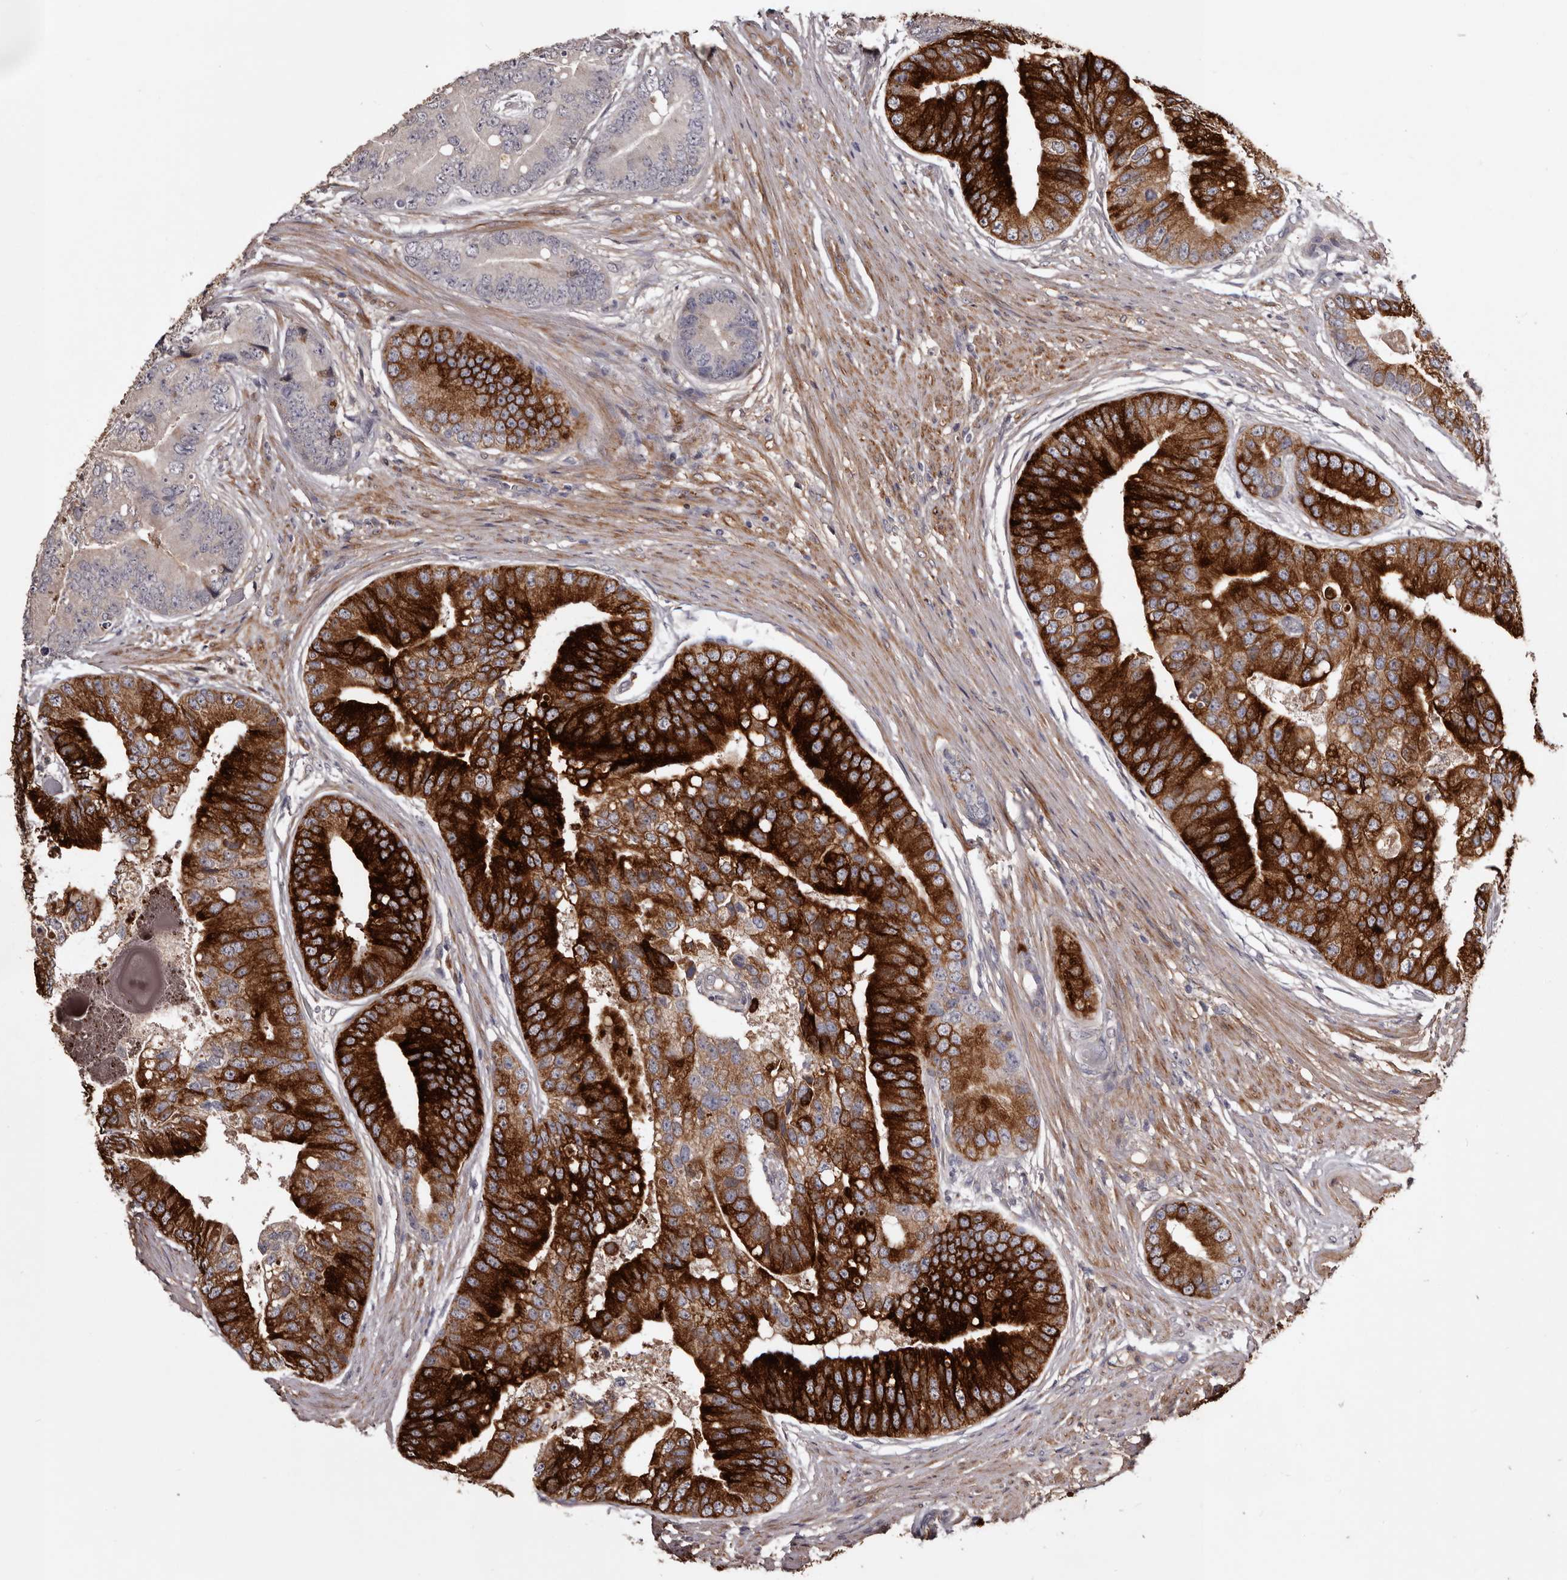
{"staining": {"intensity": "strong", "quantity": "25%-75%", "location": "cytoplasmic/membranous"}, "tissue": "prostate cancer", "cell_type": "Tumor cells", "image_type": "cancer", "snomed": [{"axis": "morphology", "description": "Adenocarcinoma, High grade"}, {"axis": "topography", "description": "Prostate"}], "caption": "Immunohistochemistry of human prostate high-grade adenocarcinoma shows high levels of strong cytoplasmic/membranous staining in approximately 25%-75% of tumor cells.", "gene": "CYP1B1", "patient": {"sex": "male", "age": 70}}